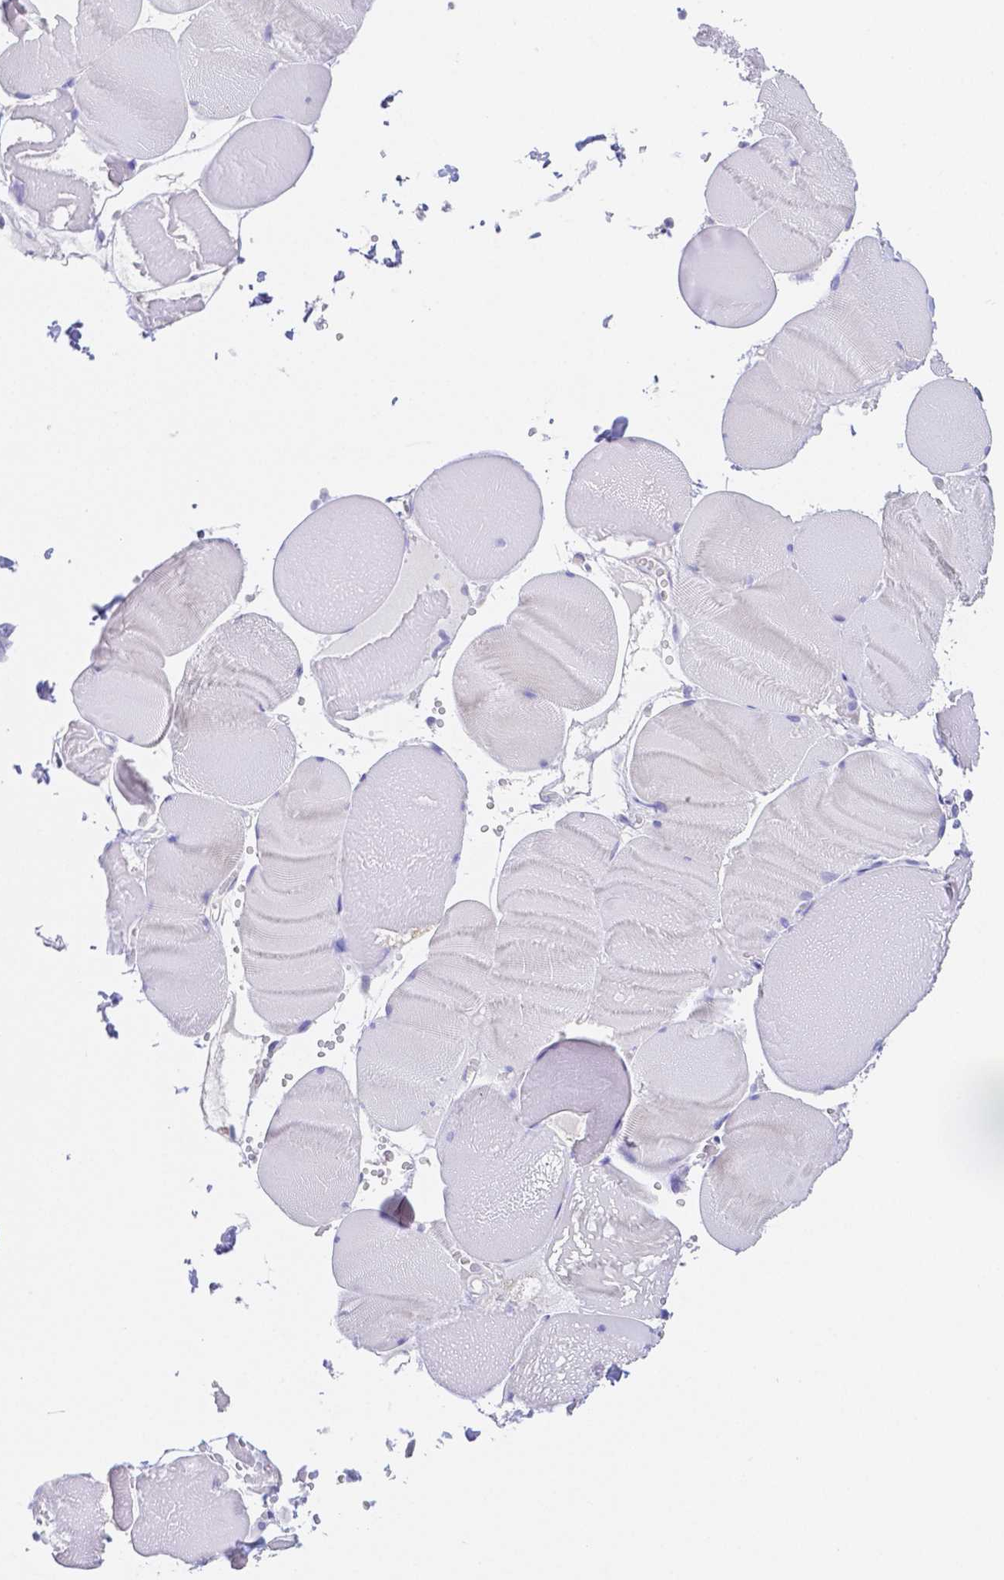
{"staining": {"intensity": "negative", "quantity": "none", "location": "none"}, "tissue": "skeletal muscle", "cell_type": "Myocytes", "image_type": "normal", "snomed": [{"axis": "morphology", "description": "Normal tissue, NOS"}, {"axis": "topography", "description": "Skeletal muscle"}, {"axis": "topography", "description": "Head-Neck"}], "caption": "IHC of benign human skeletal muscle shows no staining in myocytes.", "gene": "ZG16B", "patient": {"sex": "male", "age": 66}}